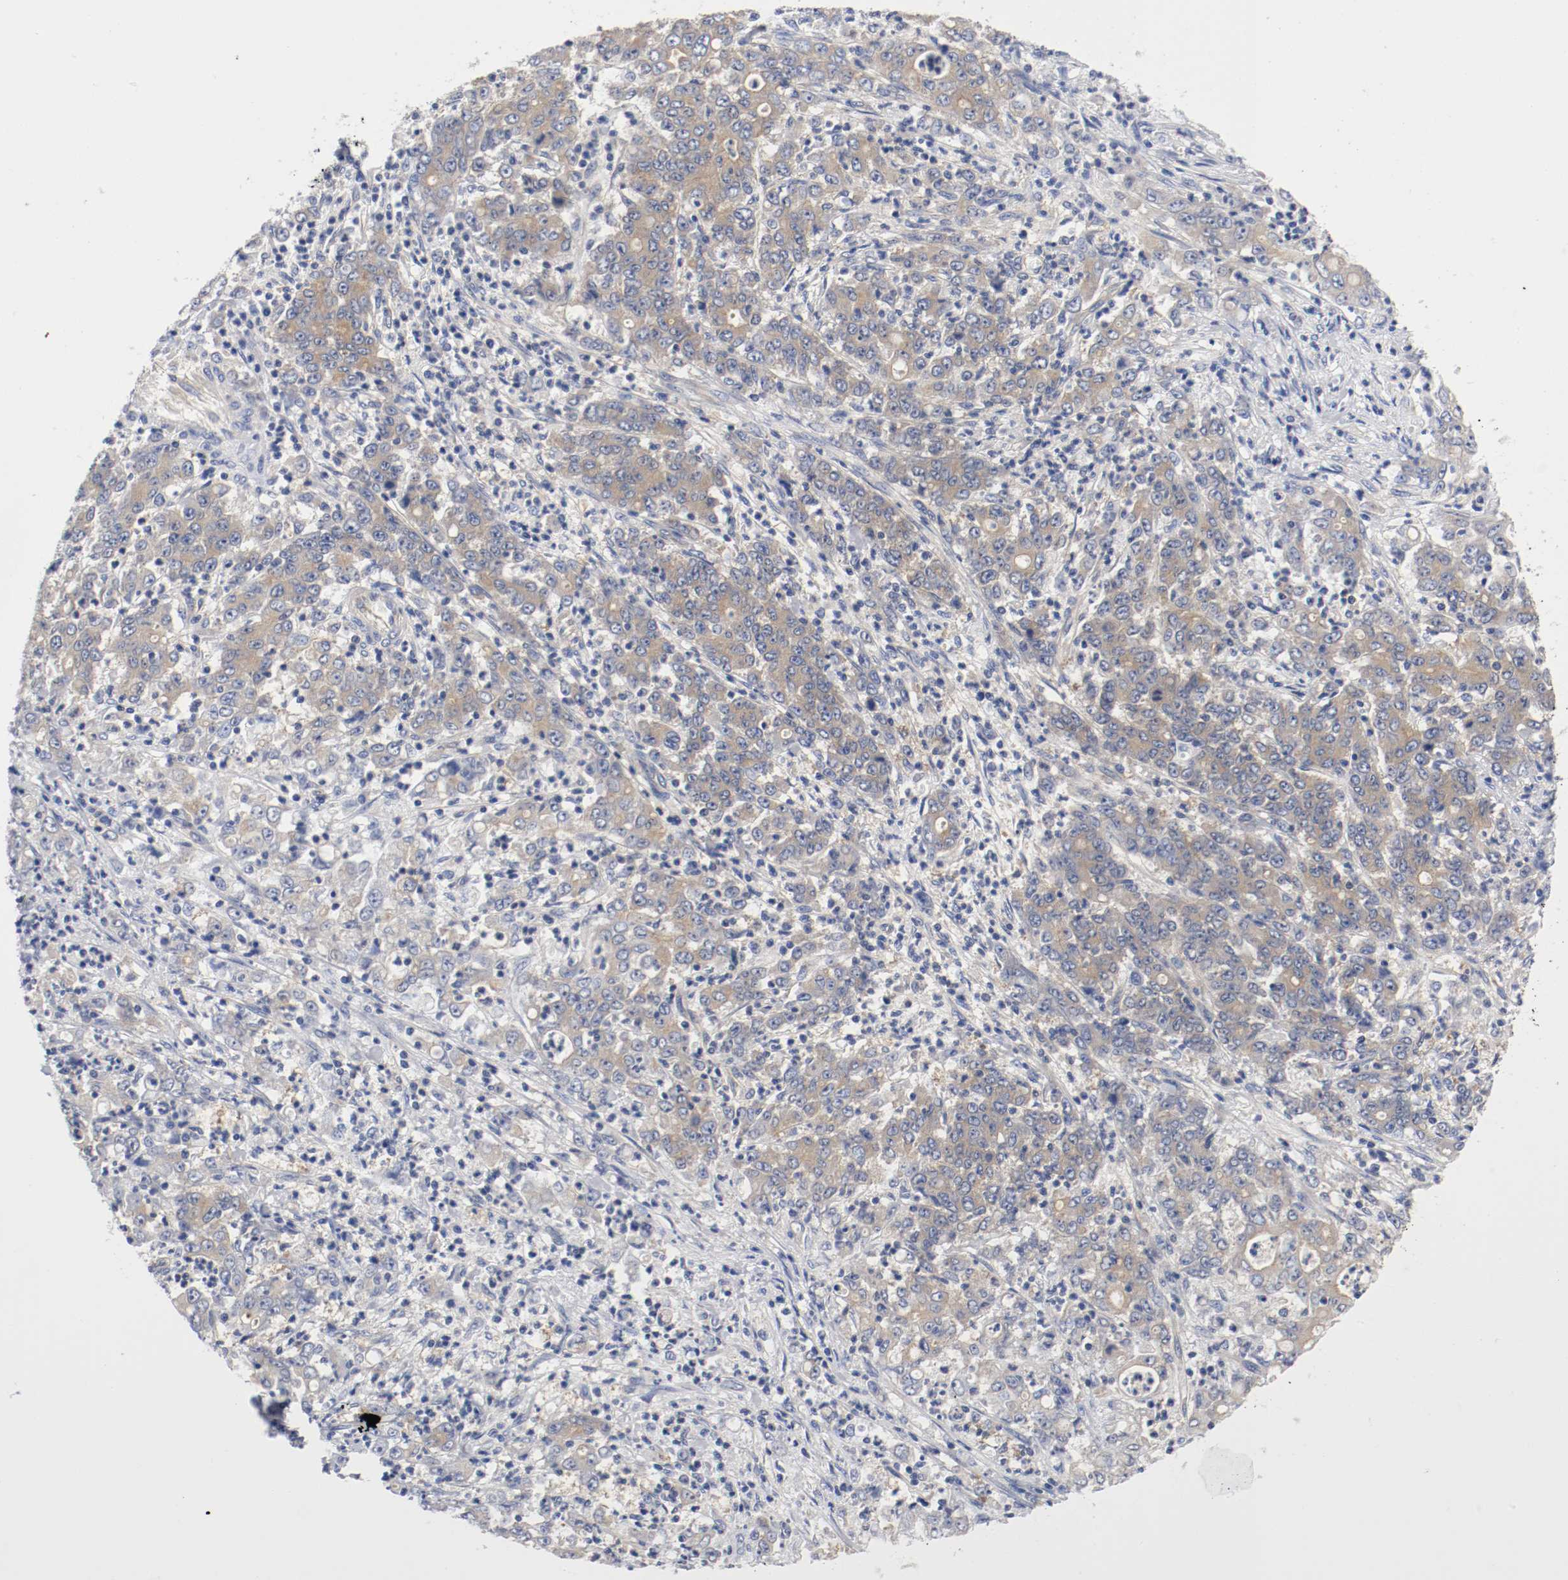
{"staining": {"intensity": "moderate", "quantity": ">75%", "location": "cytoplasmic/membranous"}, "tissue": "stomach cancer", "cell_type": "Tumor cells", "image_type": "cancer", "snomed": [{"axis": "morphology", "description": "Adenocarcinoma, NOS"}, {"axis": "topography", "description": "Stomach, lower"}], "caption": "The photomicrograph shows staining of stomach cancer (adenocarcinoma), revealing moderate cytoplasmic/membranous protein expression (brown color) within tumor cells. Immunohistochemistry (ihc) stains the protein of interest in brown and the nuclei are stained blue.", "gene": "HGS", "patient": {"sex": "female", "age": 71}}